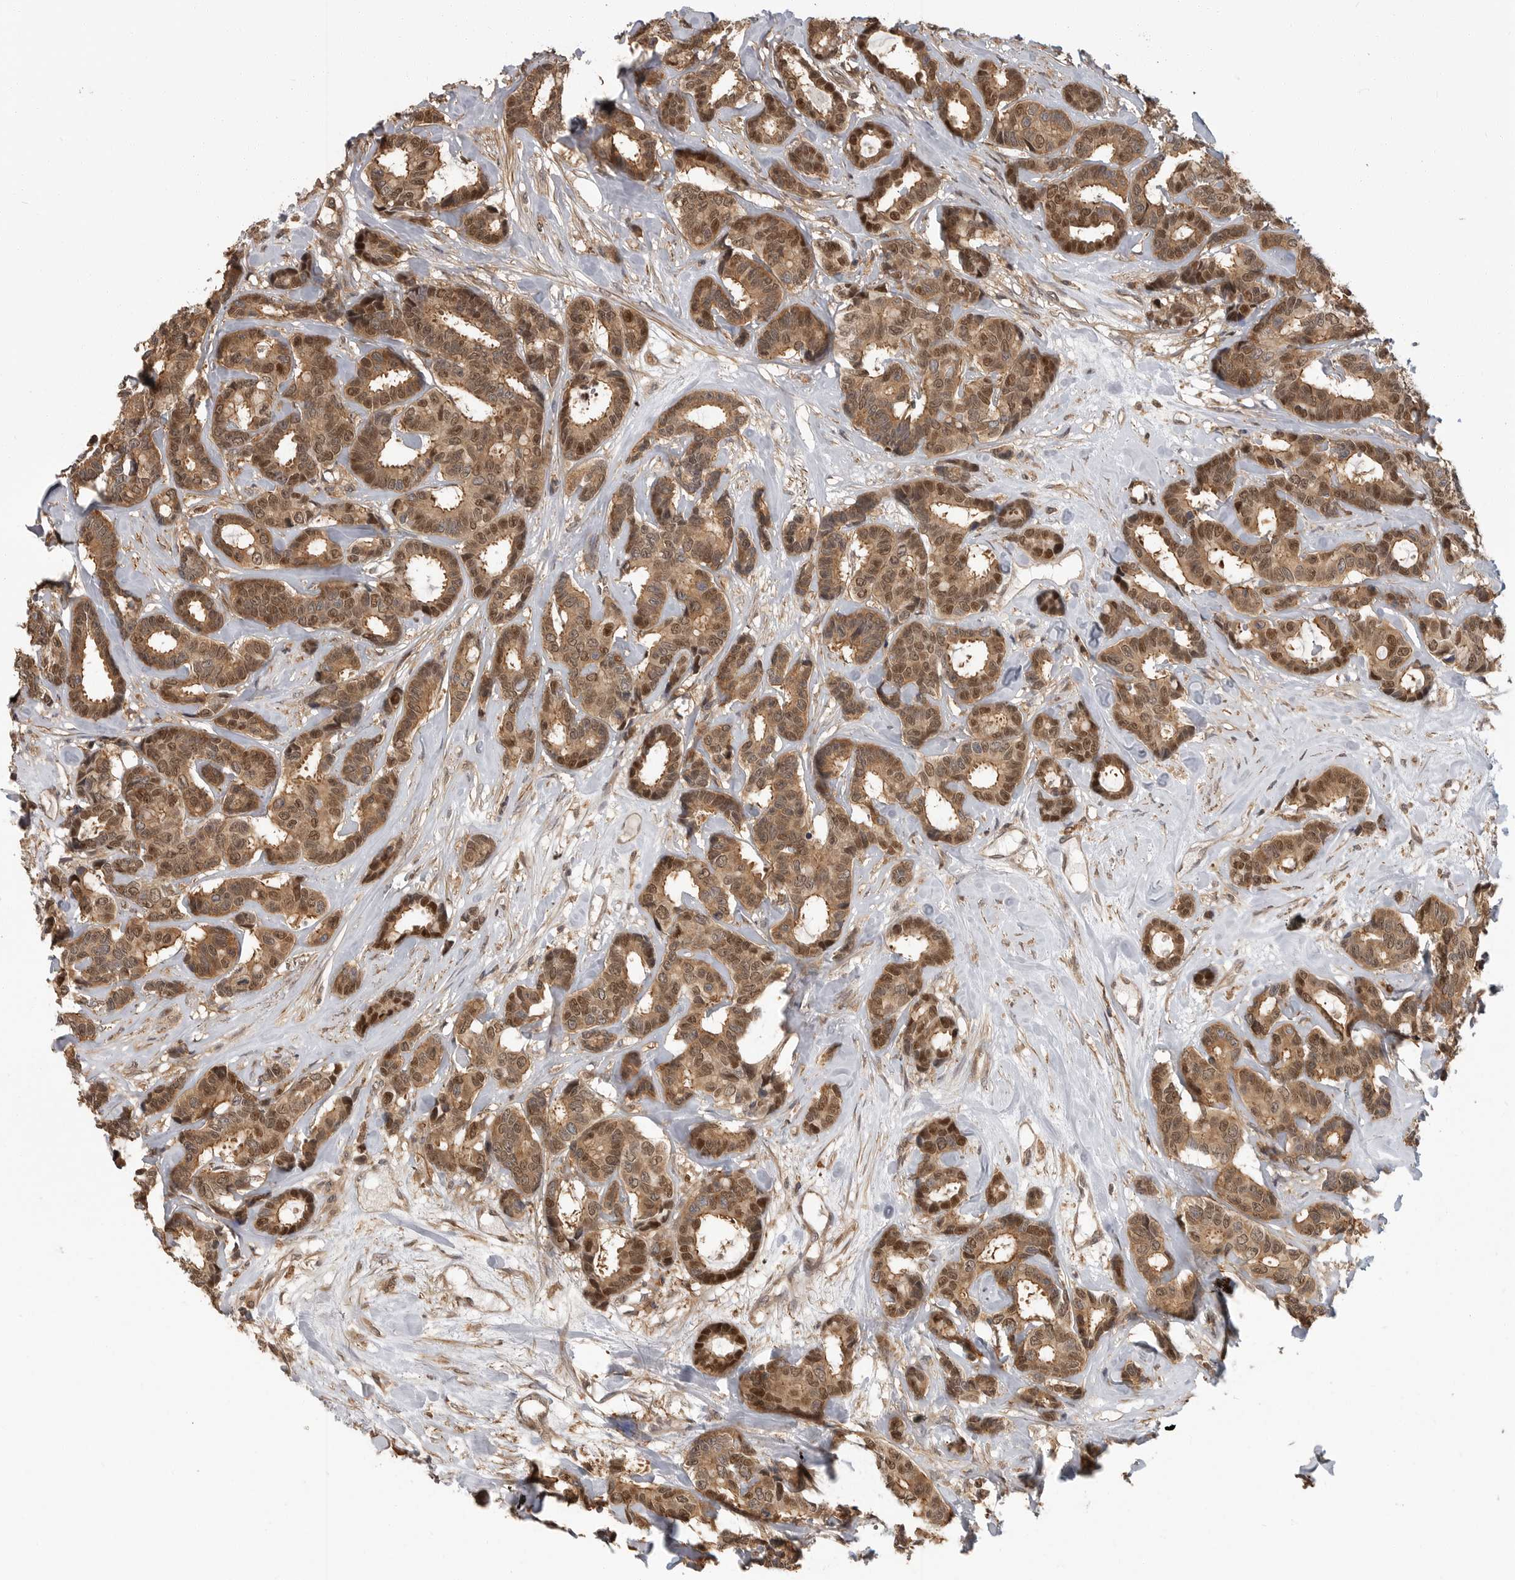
{"staining": {"intensity": "moderate", "quantity": ">75%", "location": "cytoplasmic/membranous,nuclear"}, "tissue": "breast cancer", "cell_type": "Tumor cells", "image_type": "cancer", "snomed": [{"axis": "morphology", "description": "Duct carcinoma"}, {"axis": "topography", "description": "Breast"}], "caption": "This is a photomicrograph of immunohistochemistry (IHC) staining of breast cancer (invasive ductal carcinoma), which shows moderate expression in the cytoplasmic/membranous and nuclear of tumor cells.", "gene": "ERN1", "patient": {"sex": "female", "age": 87}}